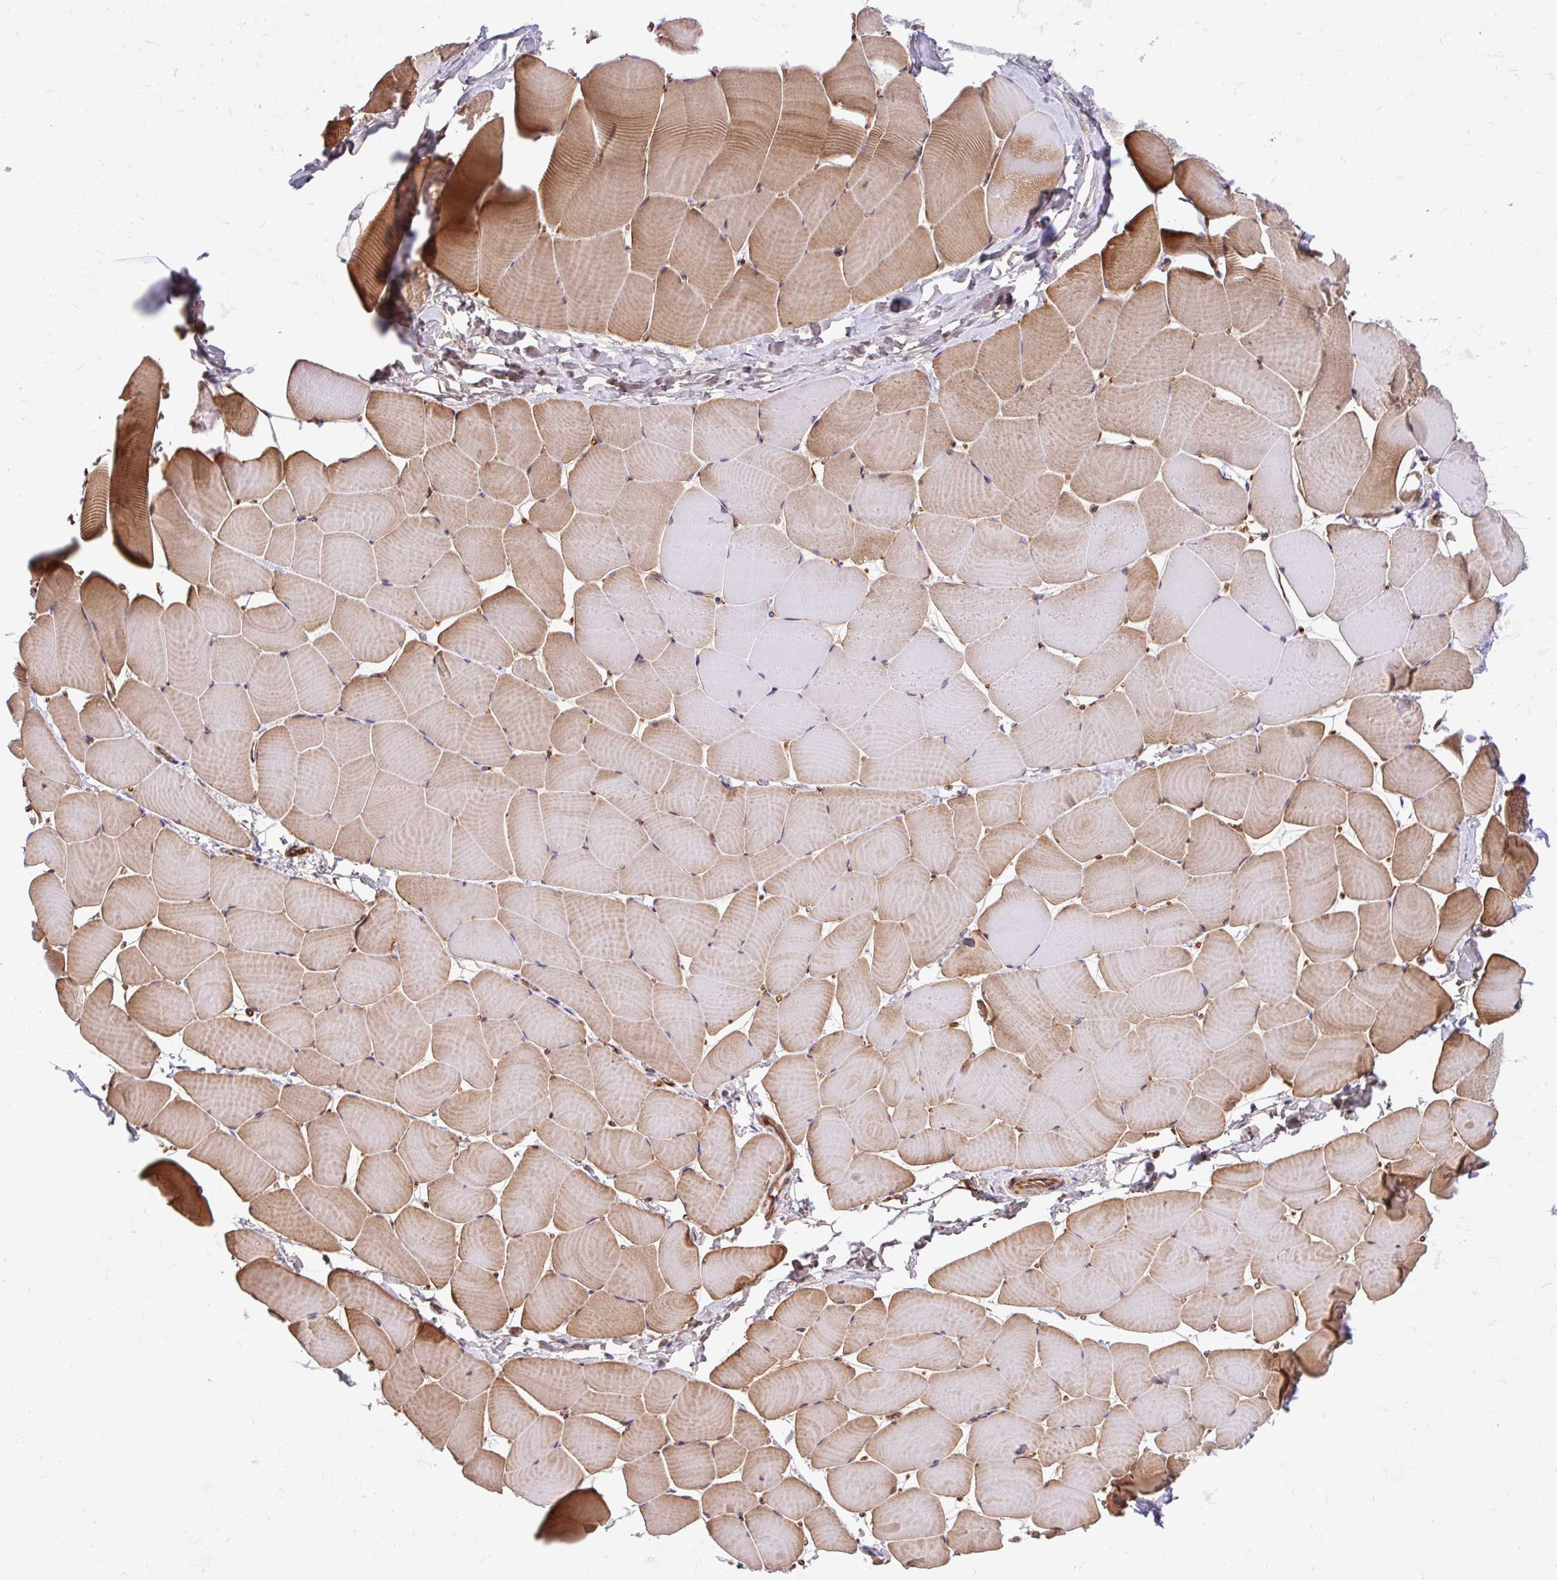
{"staining": {"intensity": "strong", "quantity": "25%-75%", "location": "cytoplasmic/membranous"}, "tissue": "skeletal muscle", "cell_type": "Myocytes", "image_type": "normal", "snomed": [{"axis": "morphology", "description": "Normal tissue, NOS"}, {"axis": "topography", "description": "Skeletal muscle"}], "caption": "Immunohistochemistry of benign human skeletal muscle exhibits high levels of strong cytoplasmic/membranous expression in about 25%-75% of myocytes. (Brightfield microscopy of DAB IHC at high magnification).", "gene": "ESPNL", "patient": {"sex": "male", "age": 25}}